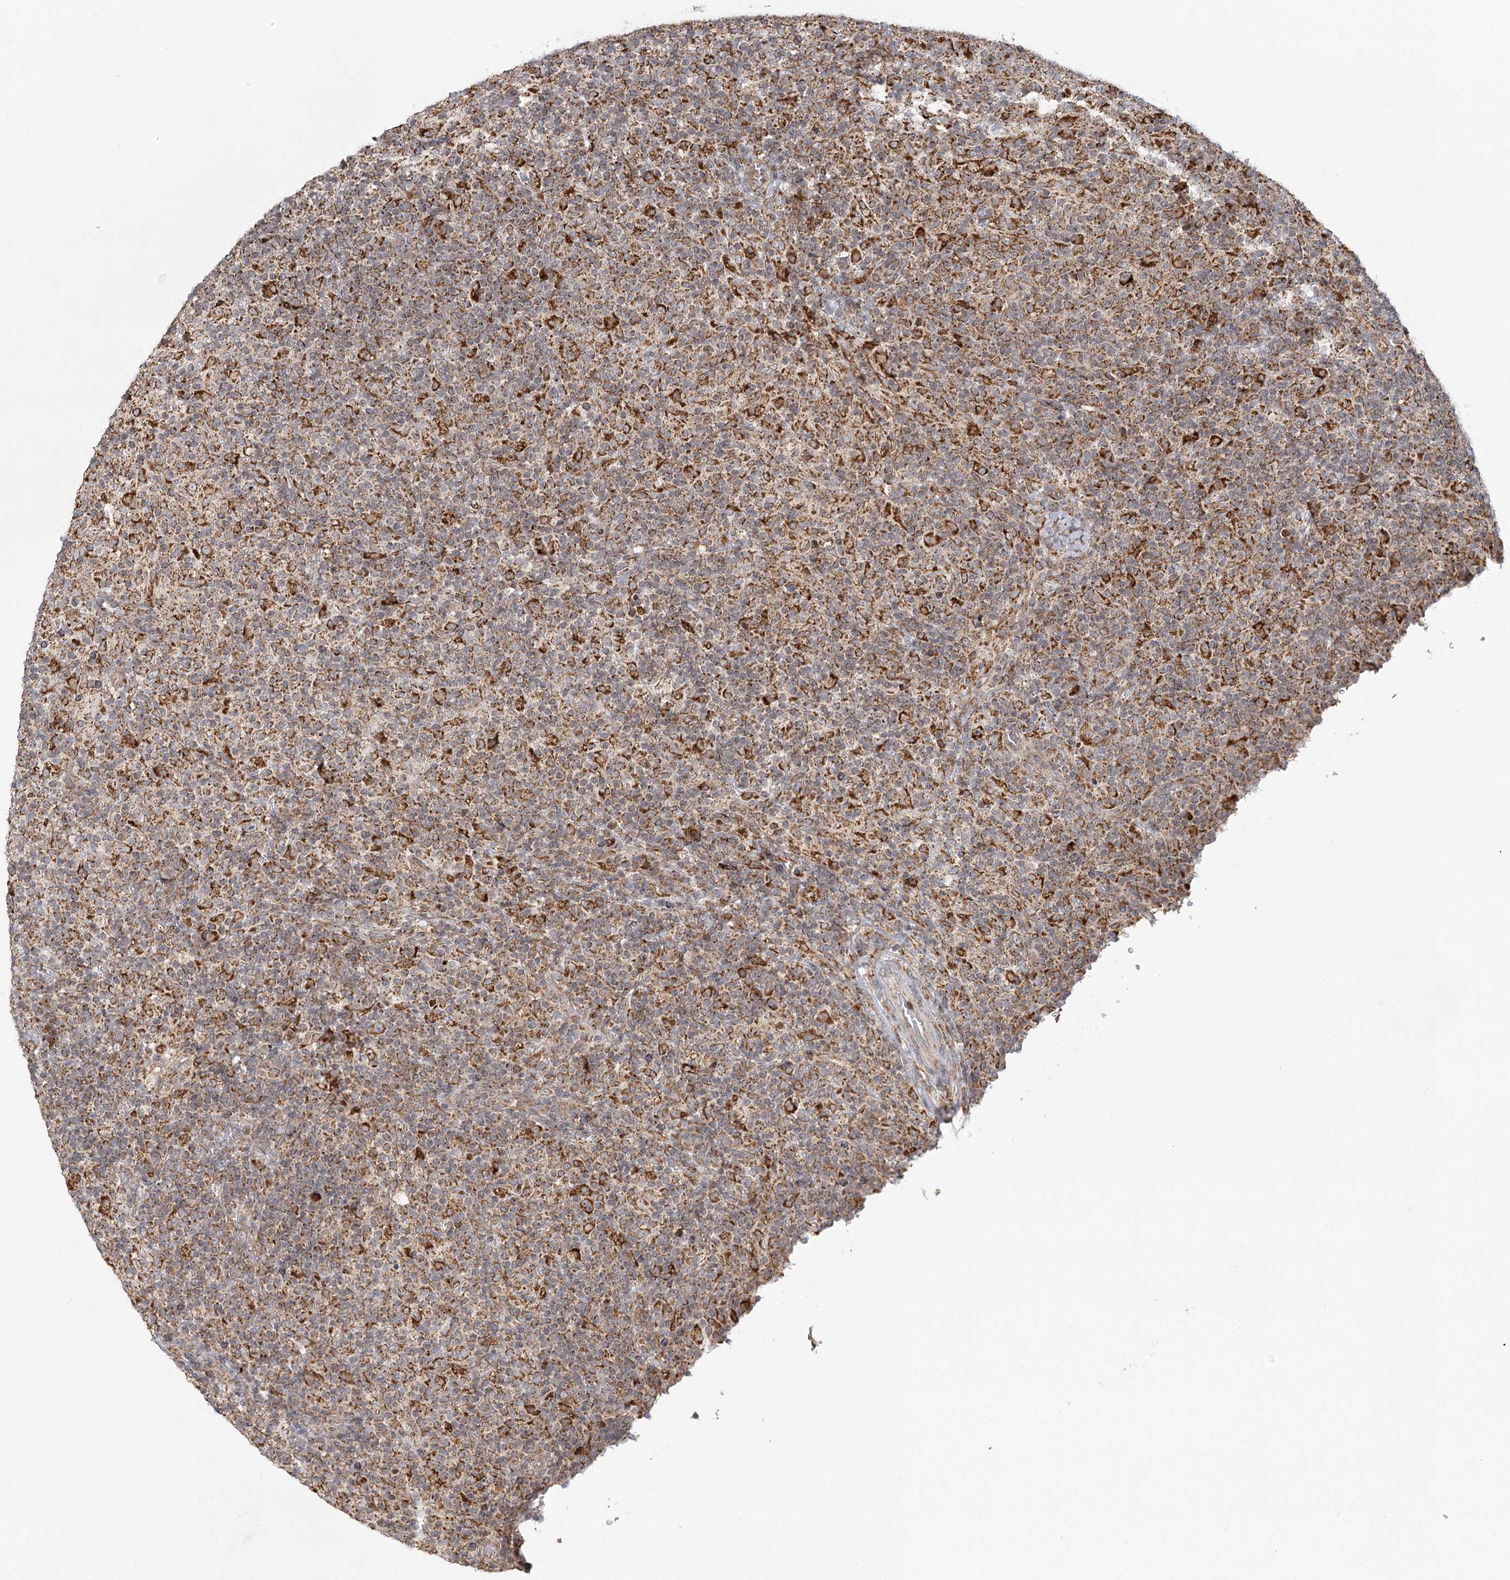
{"staining": {"intensity": "strong", "quantity": ">75%", "location": "cytoplasmic/membranous"}, "tissue": "lymphoma", "cell_type": "Tumor cells", "image_type": "cancer", "snomed": [{"axis": "morphology", "description": "Hodgkin's disease, NOS"}, {"axis": "topography", "description": "Lymph node"}], "caption": "This photomicrograph exhibits Hodgkin's disease stained with immunohistochemistry to label a protein in brown. The cytoplasmic/membranous of tumor cells show strong positivity for the protein. Nuclei are counter-stained blue.", "gene": "LACTB", "patient": {"sex": "male", "age": 70}}